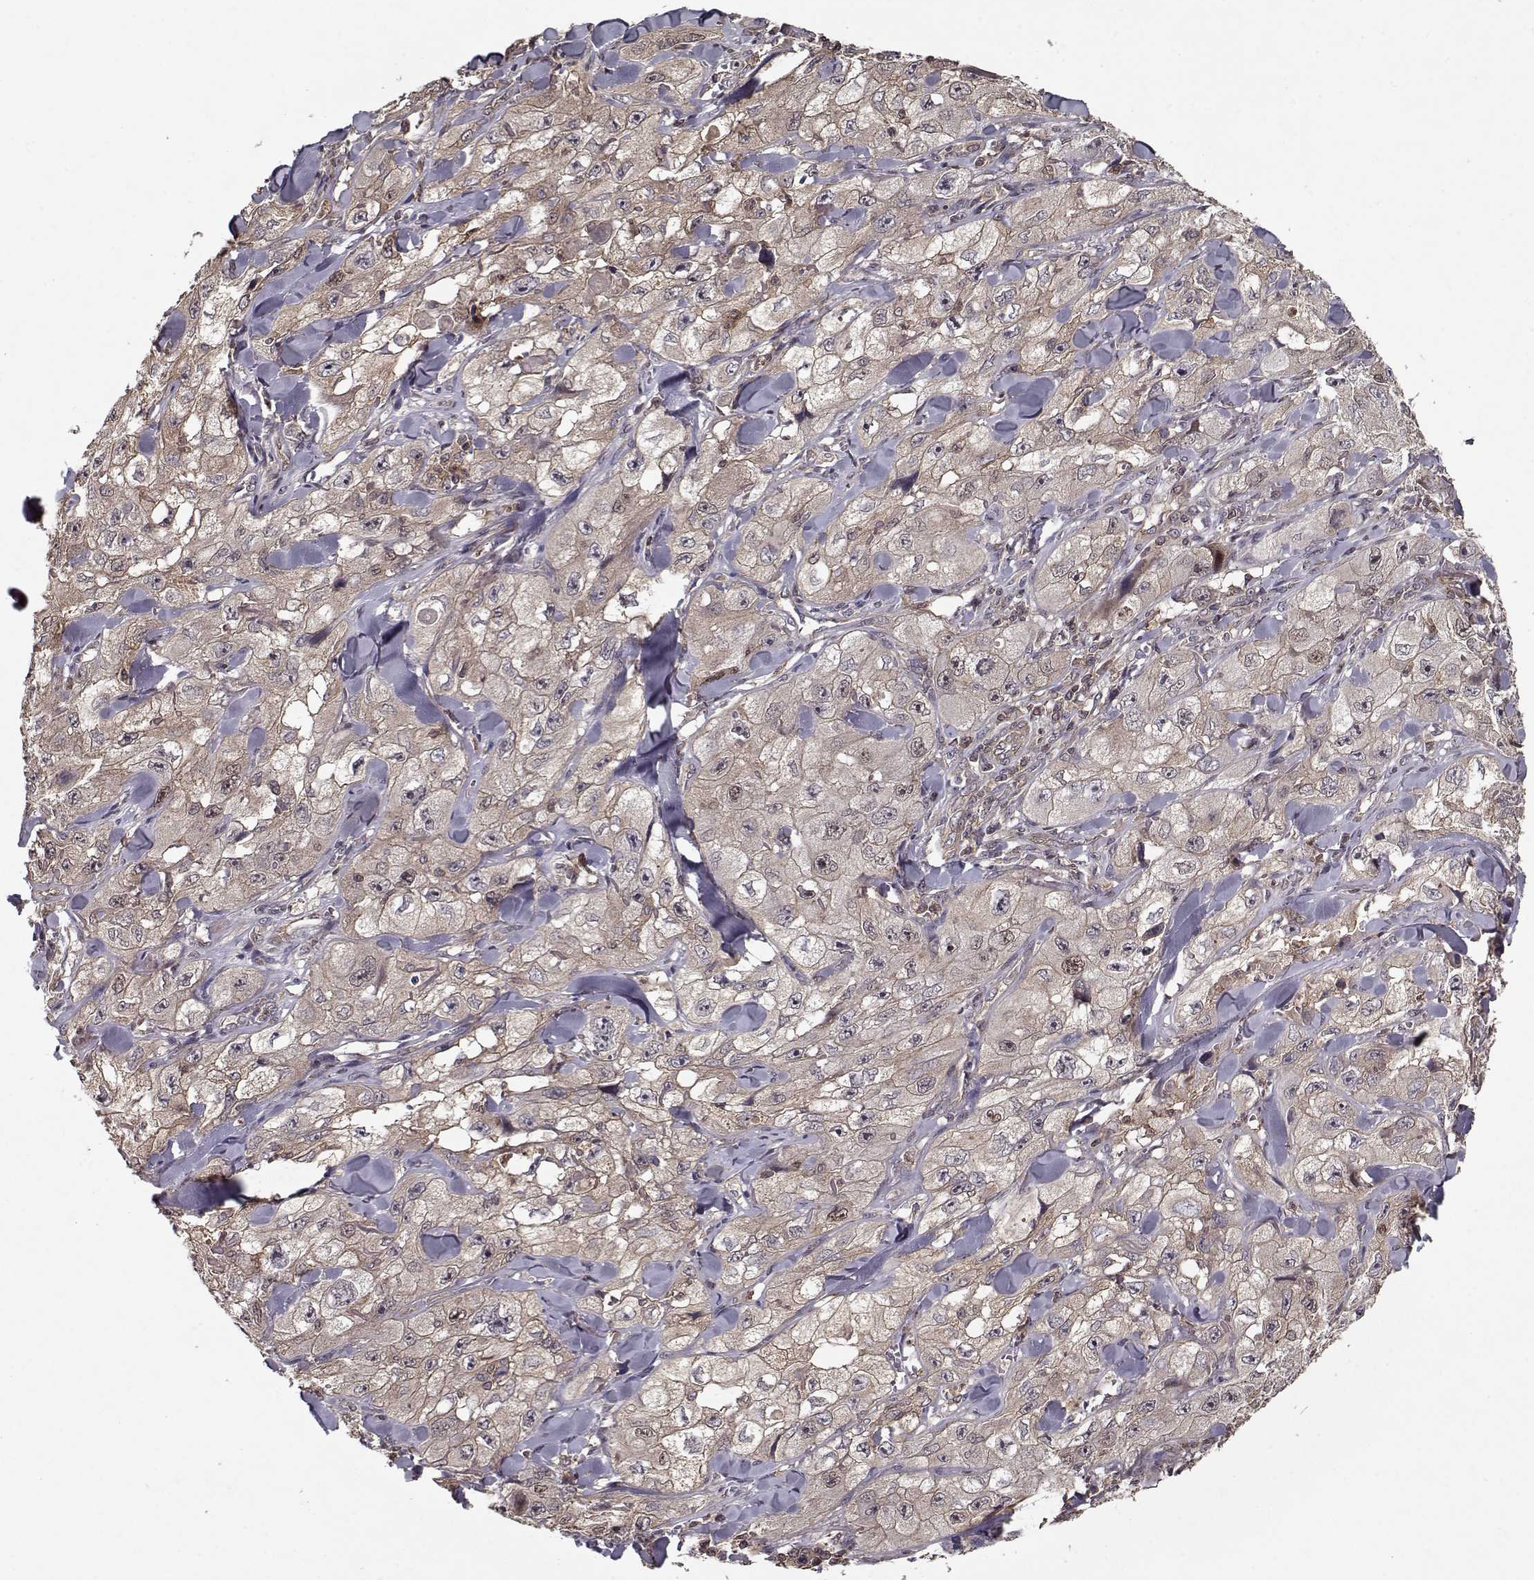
{"staining": {"intensity": "negative", "quantity": "none", "location": "none"}, "tissue": "skin cancer", "cell_type": "Tumor cells", "image_type": "cancer", "snomed": [{"axis": "morphology", "description": "Squamous cell carcinoma, NOS"}, {"axis": "topography", "description": "Skin"}, {"axis": "topography", "description": "Subcutis"}], "caption": "Skin cancer (squamous cell carcinoma) was stained to show a protein in brown. There is no significant positivity in tumor cells. (Immunohistochemistry (ihc), brightfield microscopy, high magnification).", "gene": "PPP1R12A", "patient": {"sex": "male", "age": 73}}